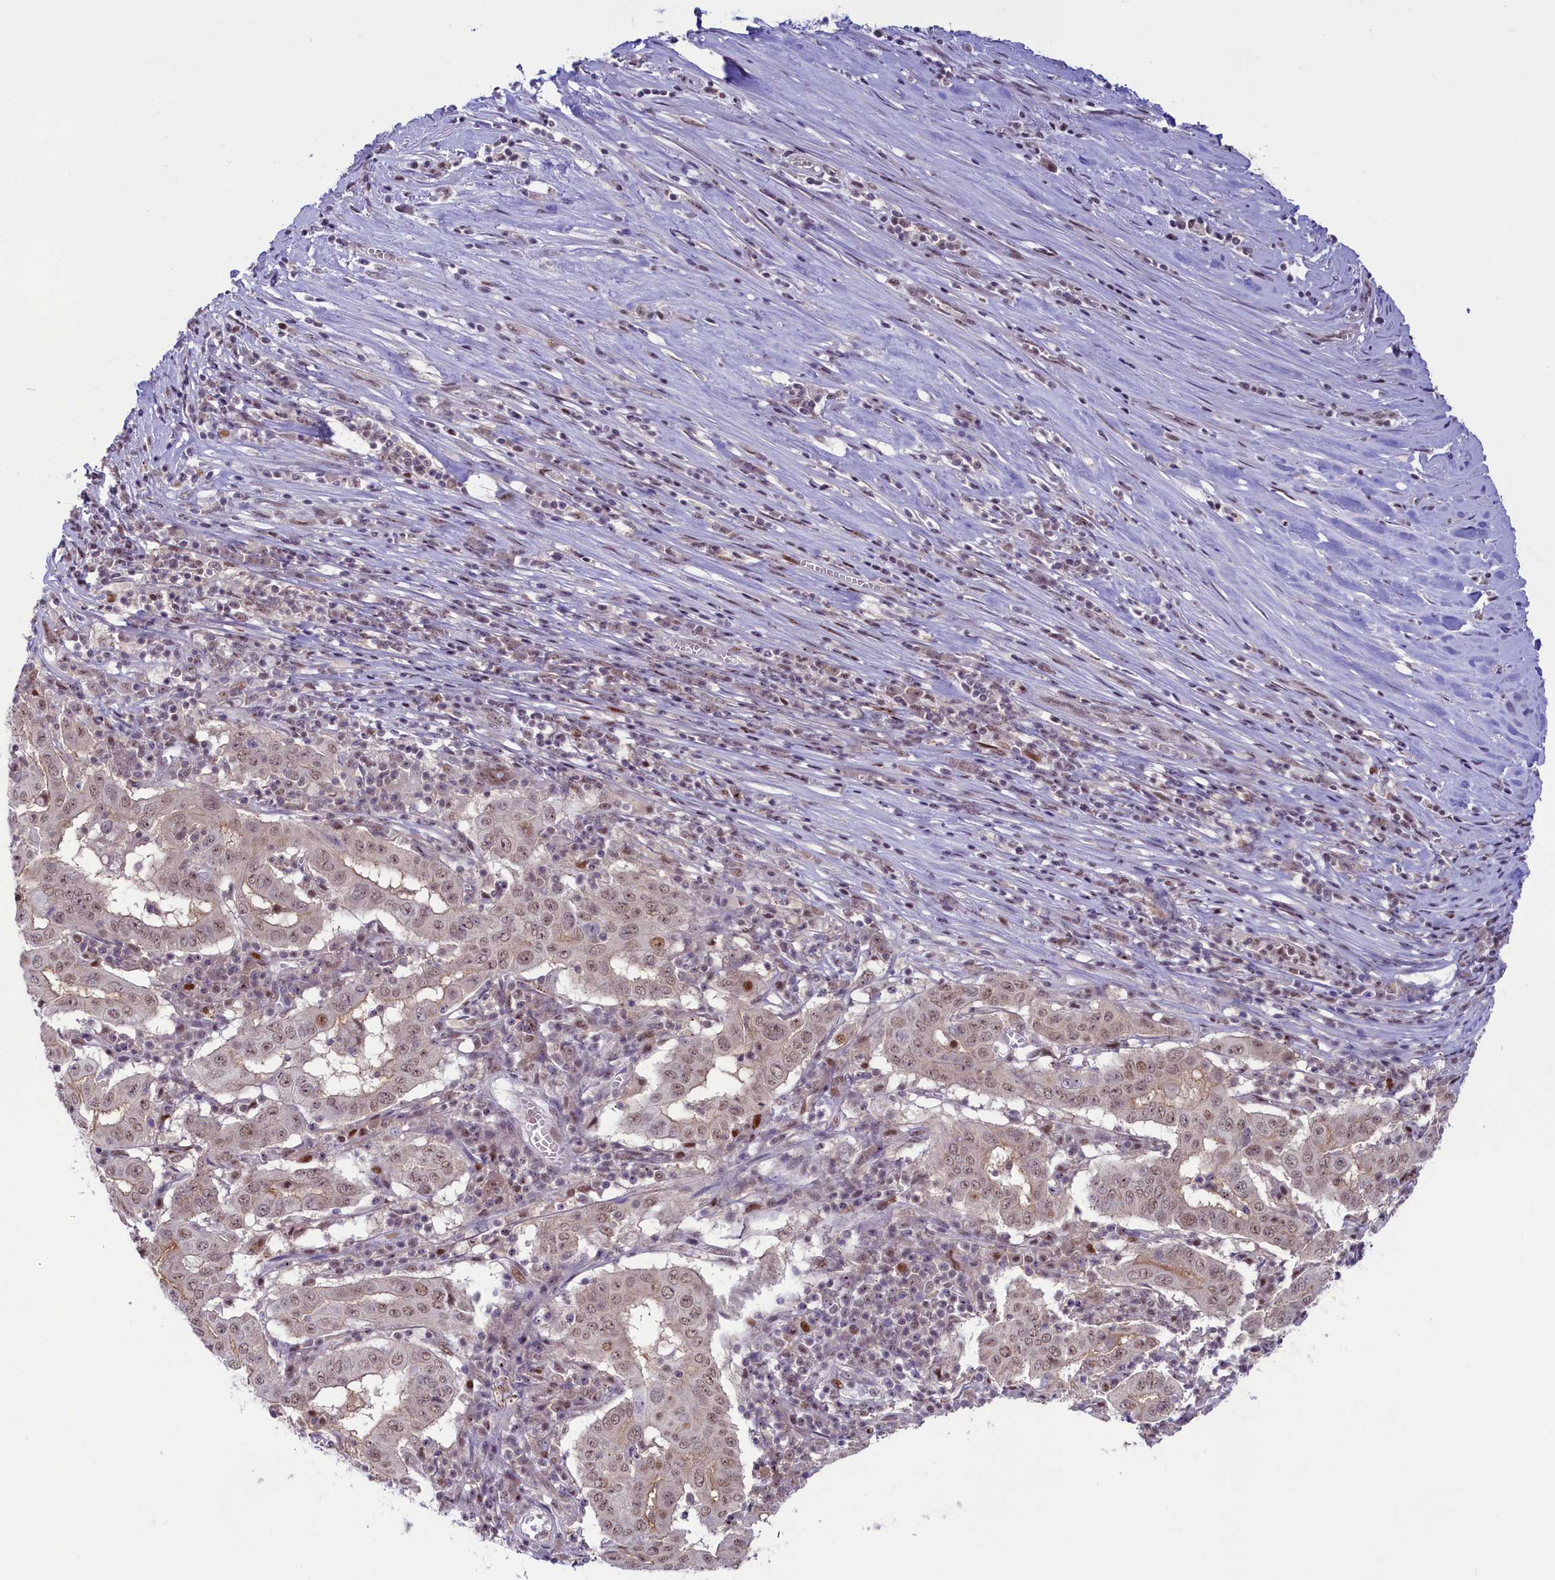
{"staining": {"intensity": "weak", "quantity": ">75%", "location": "nuclear"}, "tissue": "pancreatic cancer", "cell_type": "Tumor cells", "image_type": "cancer", "snomed": [{"axis": "morphology", "description": "Adenocarcinoma, NOS"}, {"axis": "topography", "description": "Pancreas"}], "caption": "The image shows staining of pancreatic adenocarcinoma, revealing weak nuclear protein positivity (brown color) within tumor cells.", "gene": "ANKS3", "patient": {"sex": "male", "age": 63}}